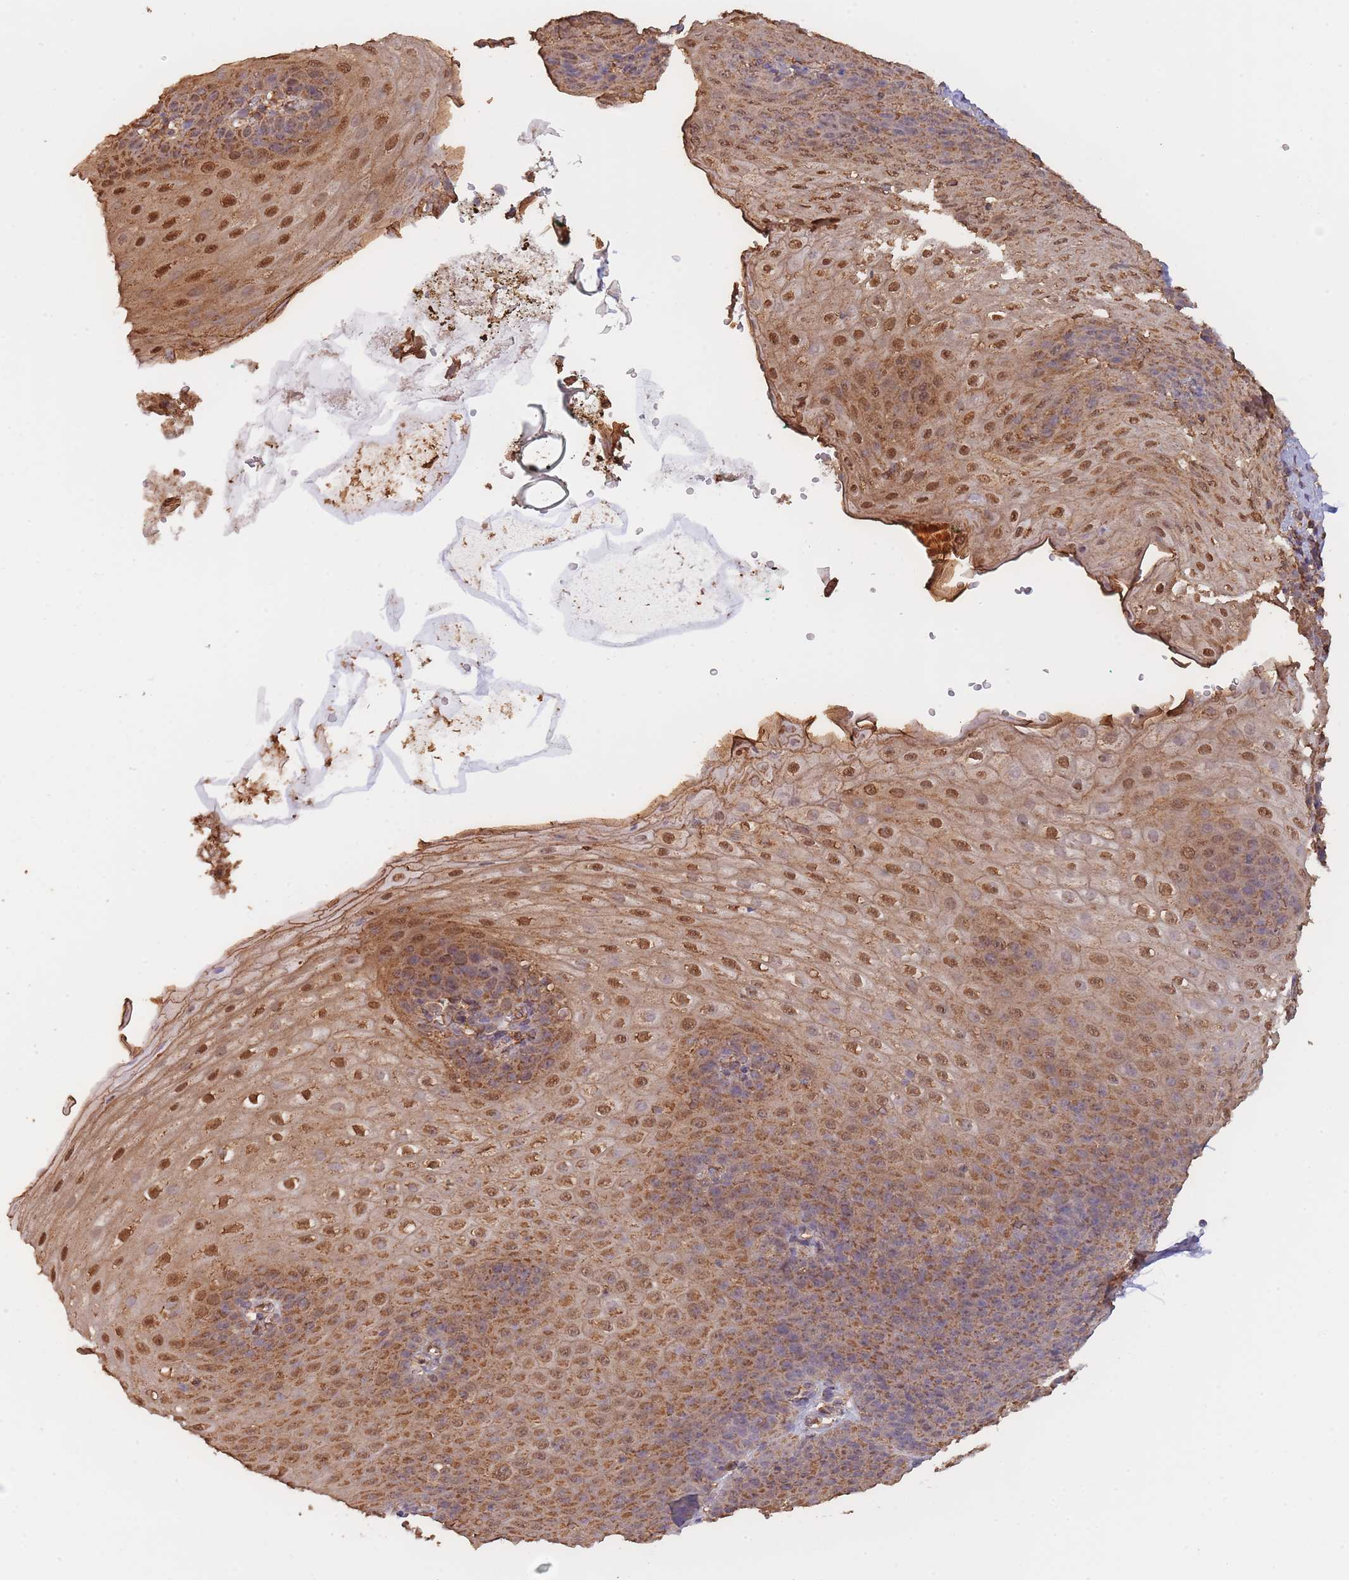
{"staining": {"intensity": "moderate", "quantity": ">75%", "location": "cytoplasmic/membranous,nuclear"}, "tissue": "esophagus", "cell_type": "Squamous epithelial cells", "image_type": "normal", "snomed": [{"axis": "morphology", "description": "Normal tissue, NOS"}, {"axis": "topography", "description": "Esophagus"}], "caption": "Esophagus stained for a protein (brown) reveals moderate cytoplasmic/membranous,nuclear positive positivity in approximately >75% of squamous epithelial cells.", "gene": "METRN", "patient": {"sex": "male", "age": 71}}